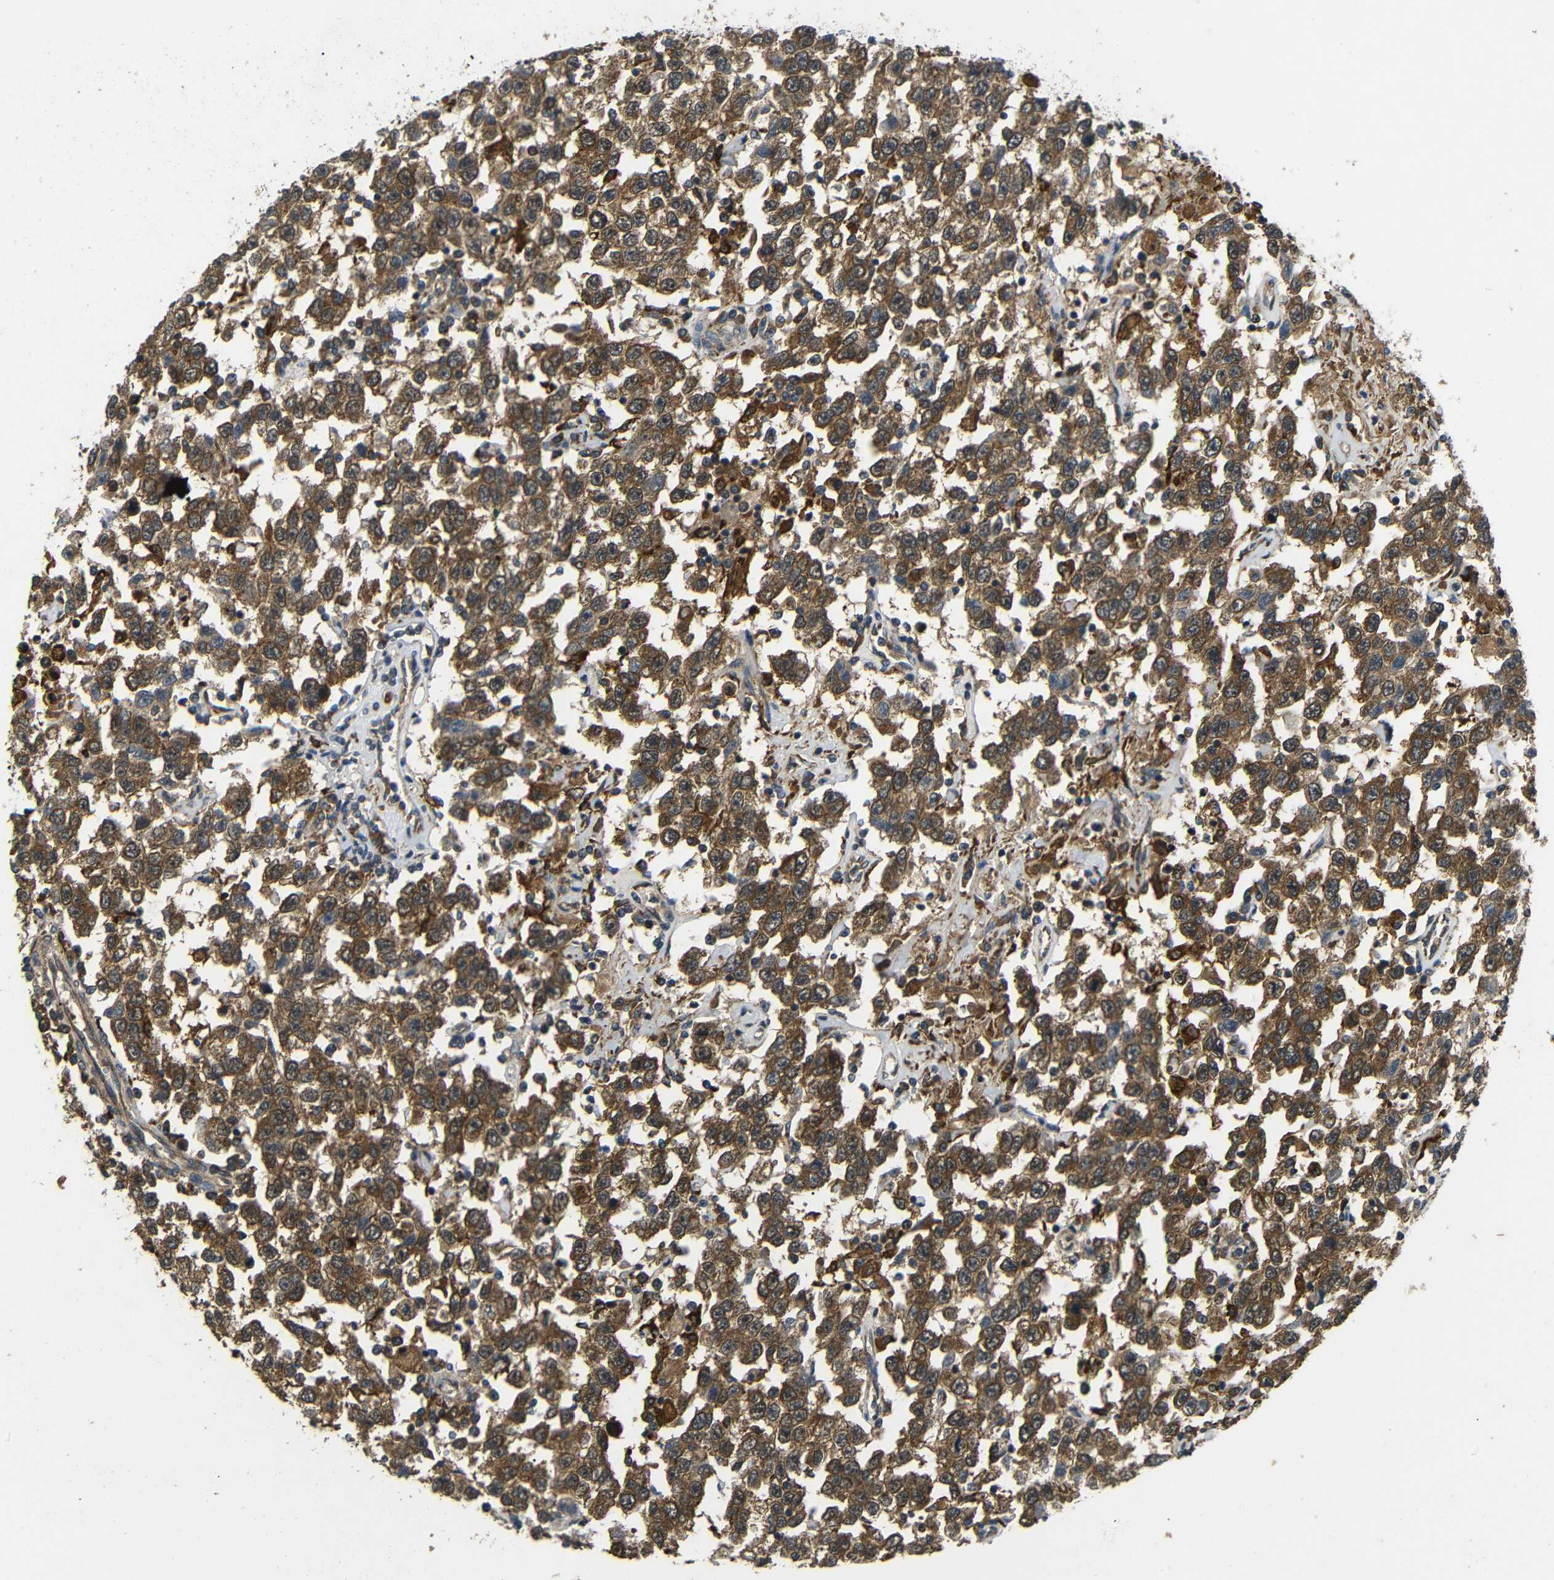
{"staining": {"intensity": "strong", "quantity": ">75%", "location": "cytoplasmic/membranous"}, "tissue": "testis cancer", "cell_type": "Tumor cells", "image_type": "cancer", "snomed": [{"axis": "morphology", "description": "Seminoma, NOS"}, {"axis": "topography", "description": "Testis"}], "caption": "Human testis cancer stained for a protein (brown) shows strong cytoplasmic/membranous positive expression in approximately >75% of tumor cells.", "gene": "EPHB2", "patient": {"sex": "male", "age": 41}}